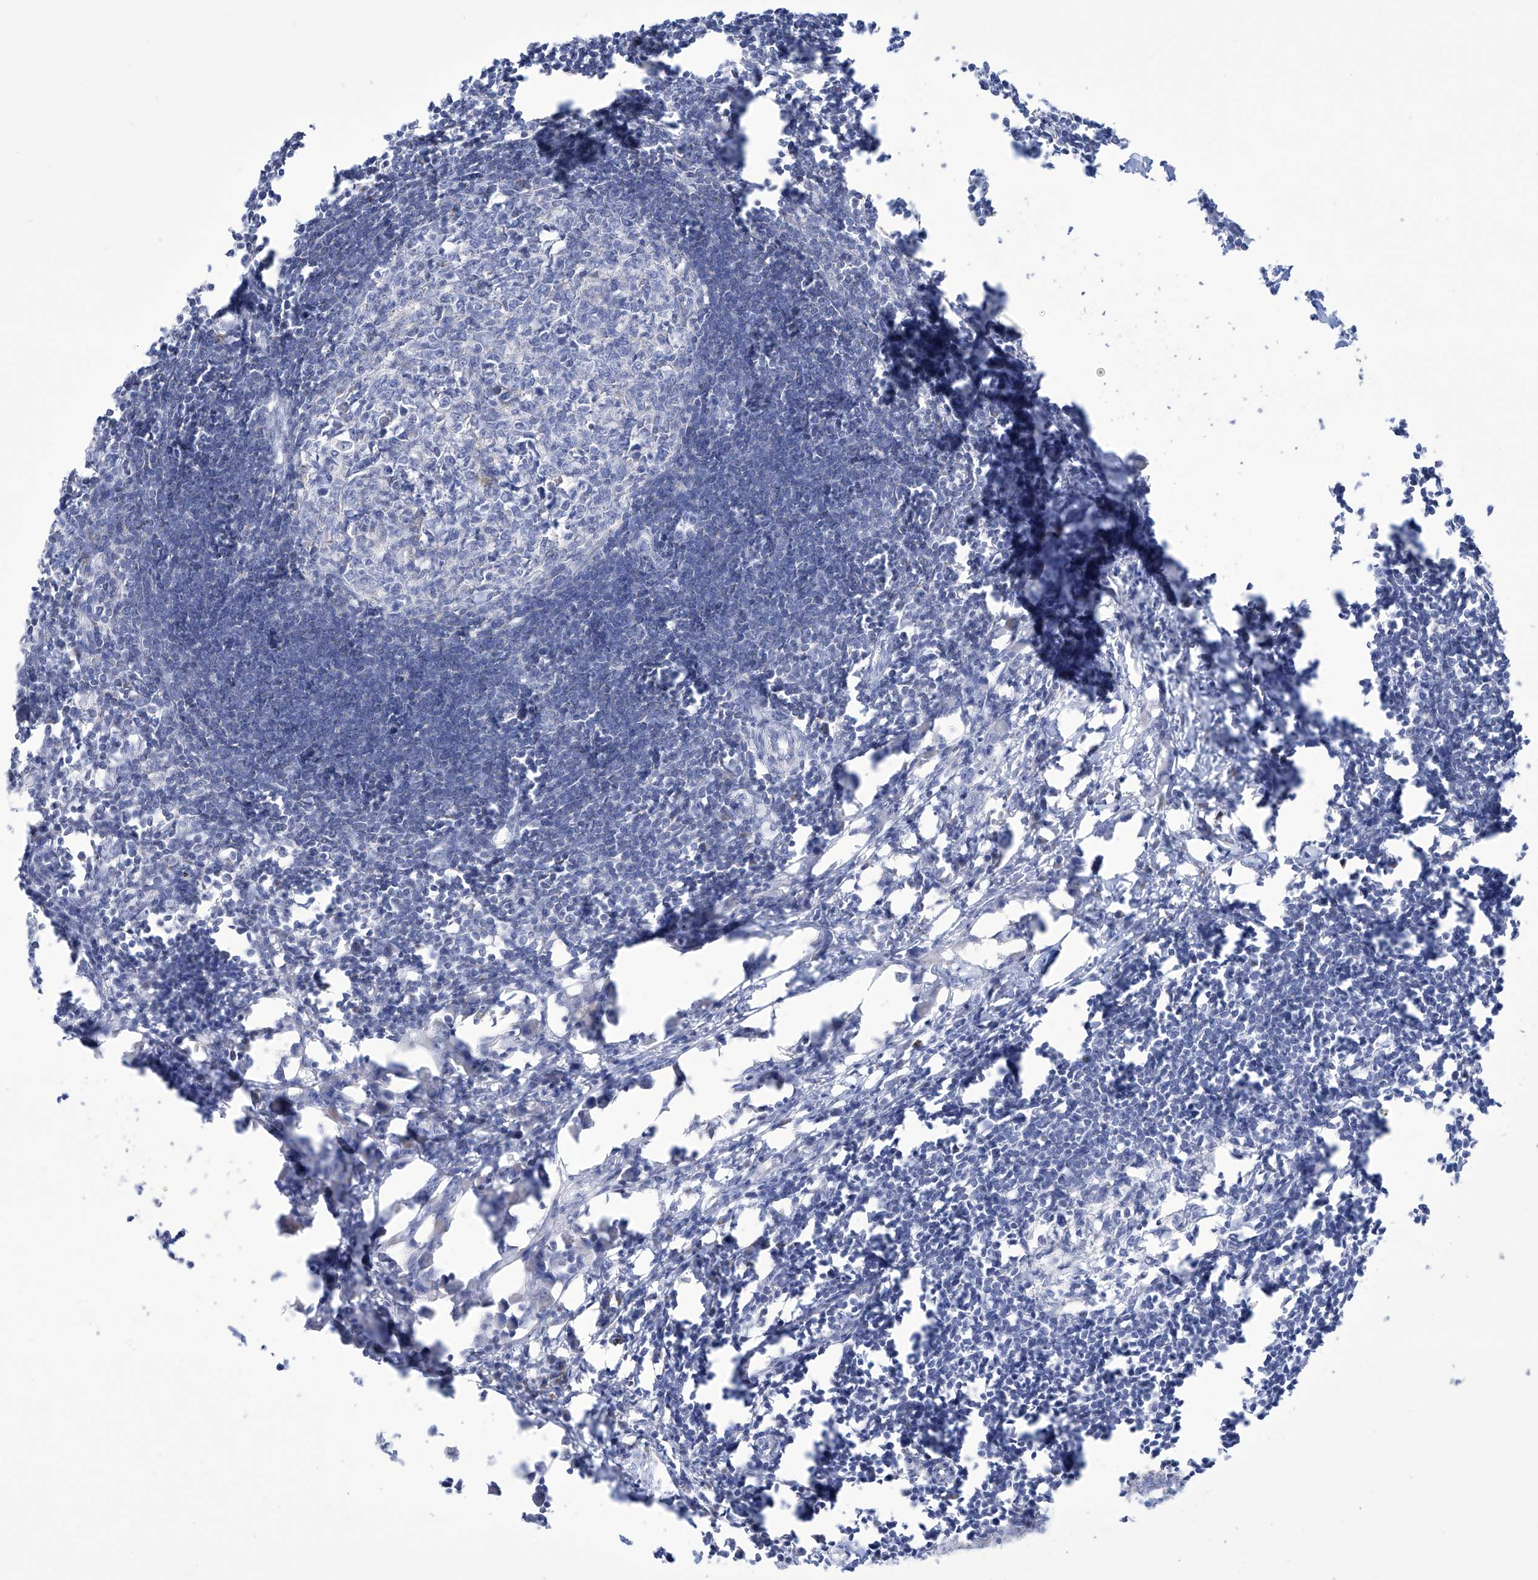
{"staining": {"intensity": "negative", "quantity": "none", "location": "none"}, "tissue": "lymph node", "cell_type": "Germinal center cells", "image_type": "normal", "snomed": [{"axis": "morphology", "description": "Normal tissue, NOS"}, {"axis": "morphology", "description": "Malignant melanoma, Metastatic site"}, {"axis": "topography", "description": "Lymph node"}], "caption": "High magnification brightfield microscopy of benign lymph node stained with DAB (brown) and counterstained with hematoxylin (blue): germinal center cells show no significant staining. Nuclei are stained in blue.", "gene": "ALDH6A1", "patient": {"sex": "male", "age": 41}}